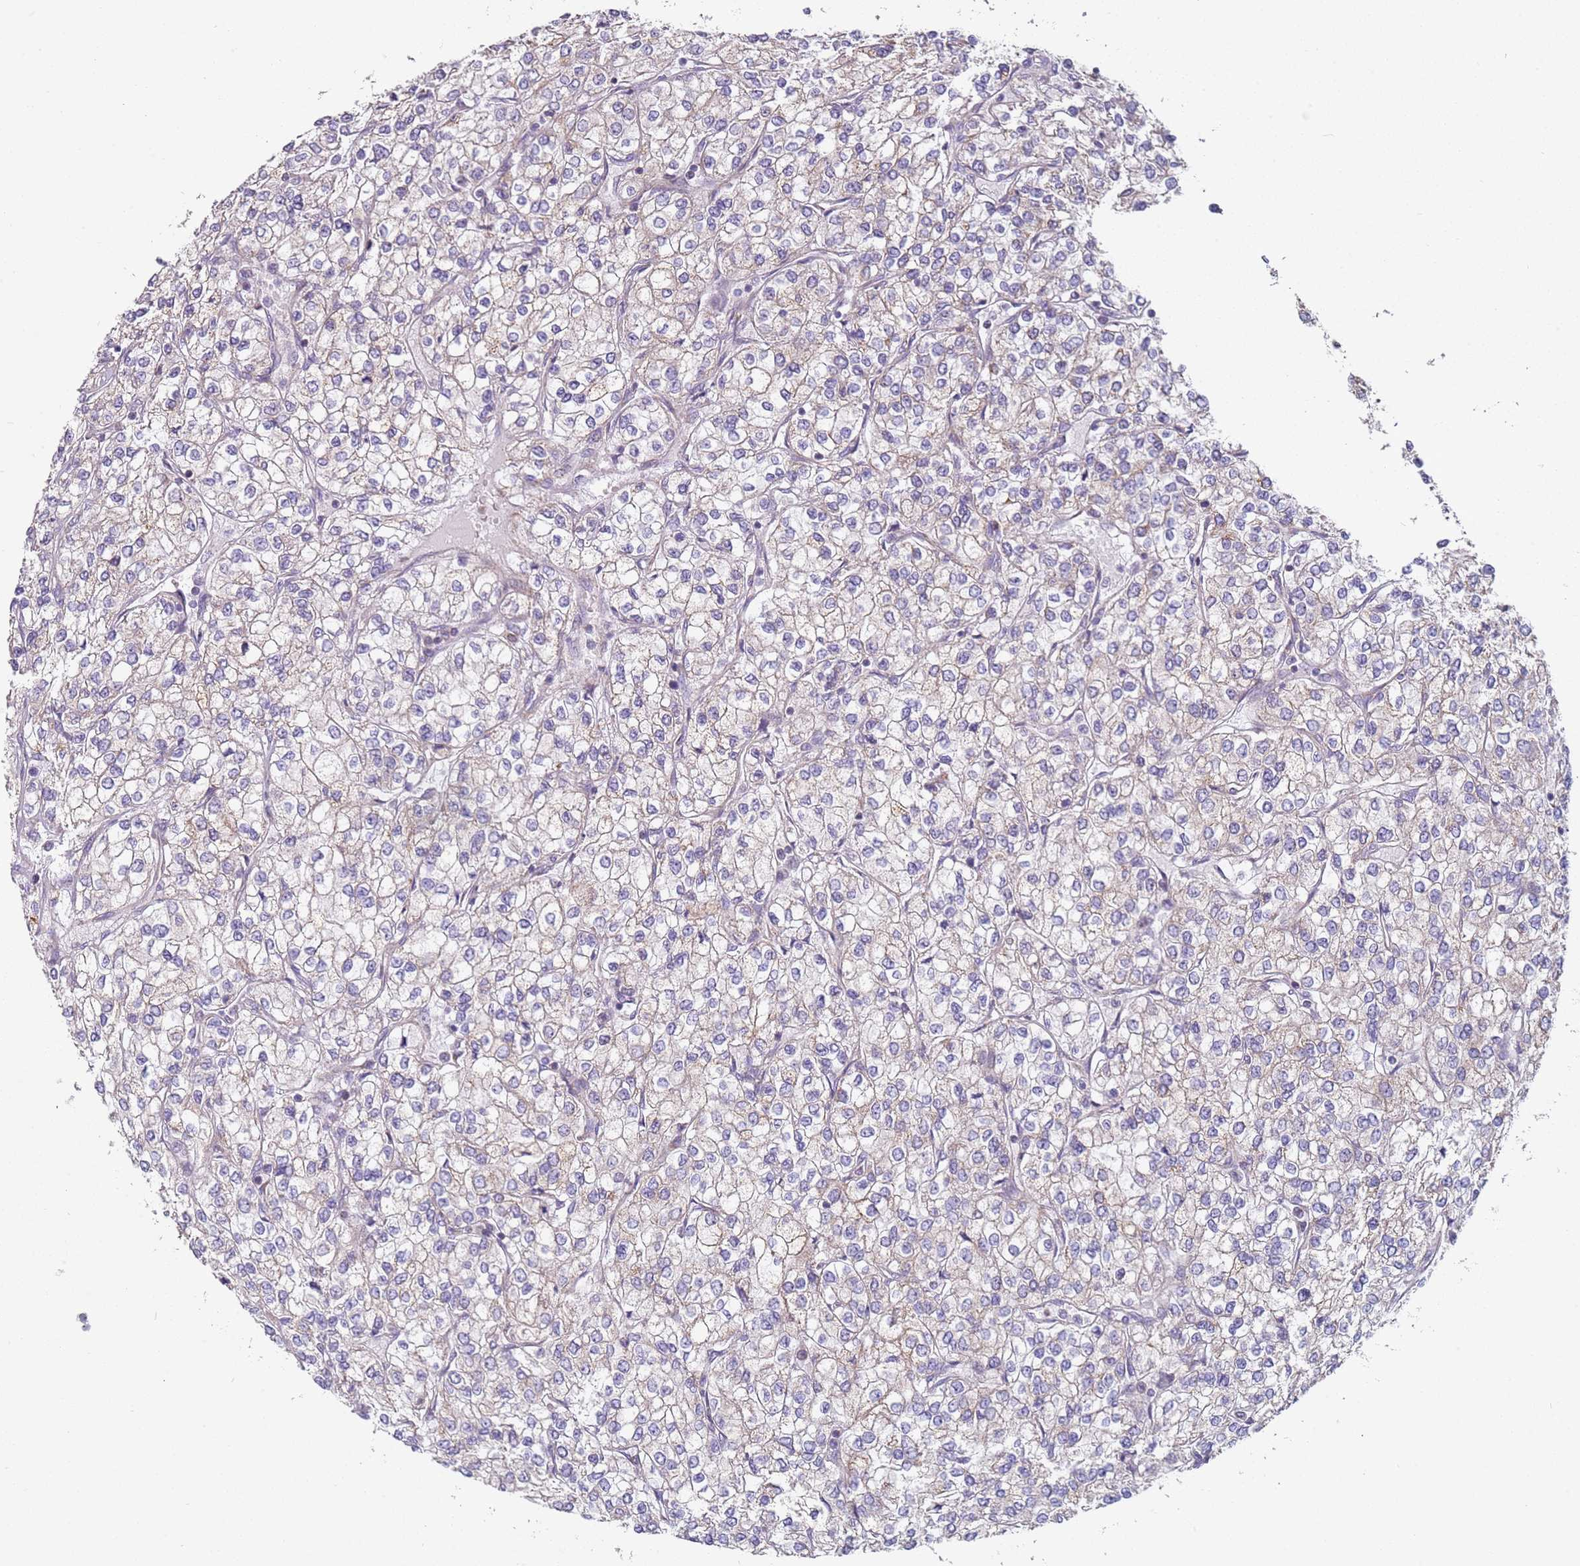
{"staining": {"intensity": "negative", "quantity": "none", "location": "none"}, "tissue": "renal cancer", "cell_type": "Tumor cells", "image_type": "cancer", "snomed": [{"axis": "morphology", "description": "Adenocarcinoma, NOS"}, {"axis": "topography", "description": "Kidney"}], "caption": "Immunohistochemistry (IHC) image of human renal cancer stained for a protein (brown), which demonstrates no staining in tumor cells.", "gene": "ALS2", "patient": {"sex": "male", "age": 80}}